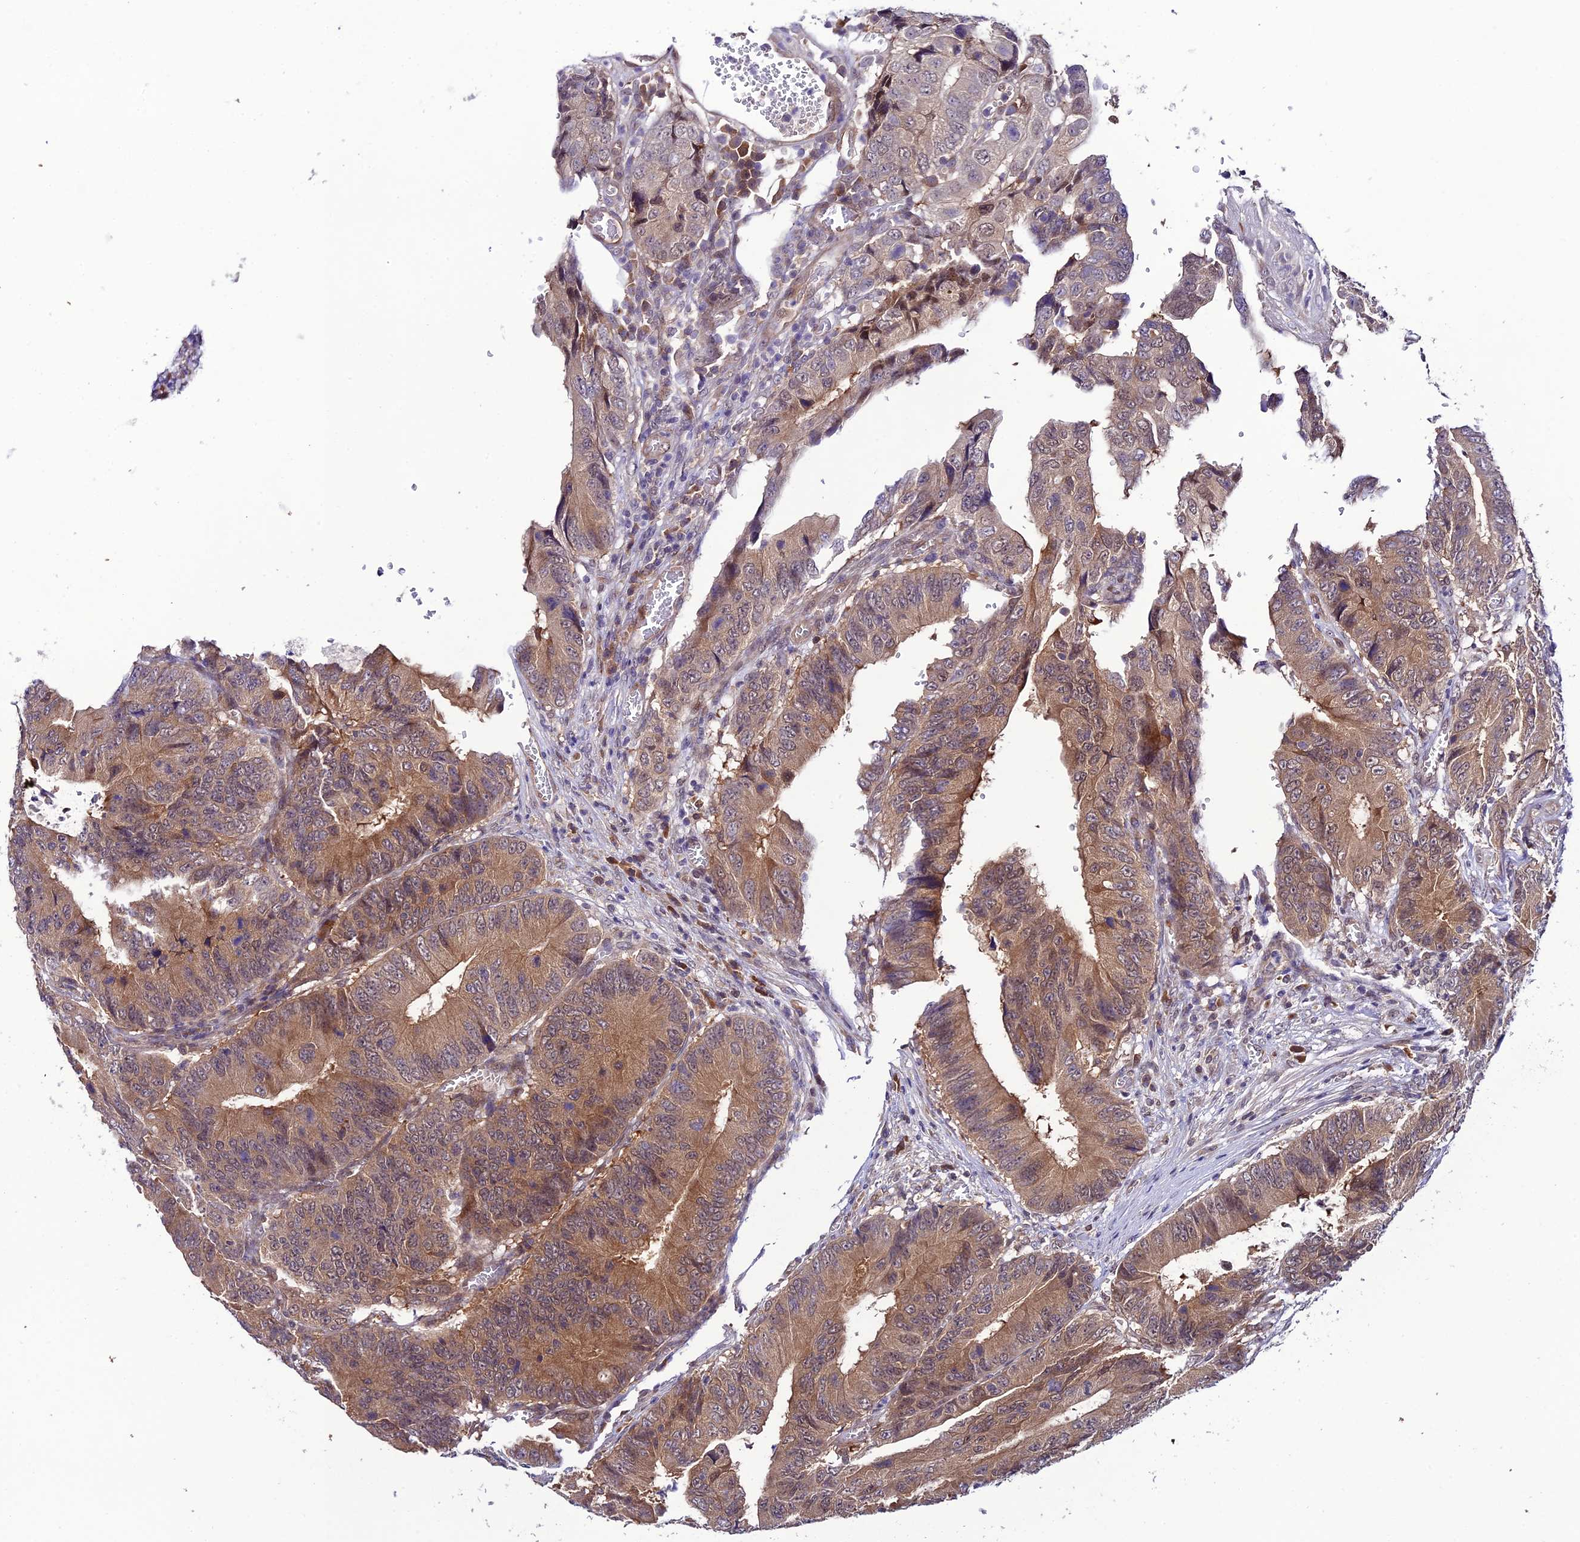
{"staining": {"intensity": "moderate", "quantity": "25%-75%", "location": "cytoplasmic/membranous"}, "tissue": "colorectal cancer", "cell_type": "Tumor cells", "image_type": "cancer", "snomed": [{"axis": "morphology", "description": "Adenocarcinoma, NOS"}, {"axis": "topography", "description": "Colon"}], "caption": "Immunohistochemistry (IHC) staining of colorectal cancer (adenocarcinoma), which shows medium levels of moderate cytoplasmic/membranous staining in approximately 25%-75% of tumor cells indicating moderate cytoplasmic/membranous protein staining. The staining was performed using DAB (3,3'-diaminobenzidine) (brown) for protein detection and nuclei were counterstained in hematoxylin (blue).", "gene": "TRIM40", "patient": {"sex": "male", "age": 85}}